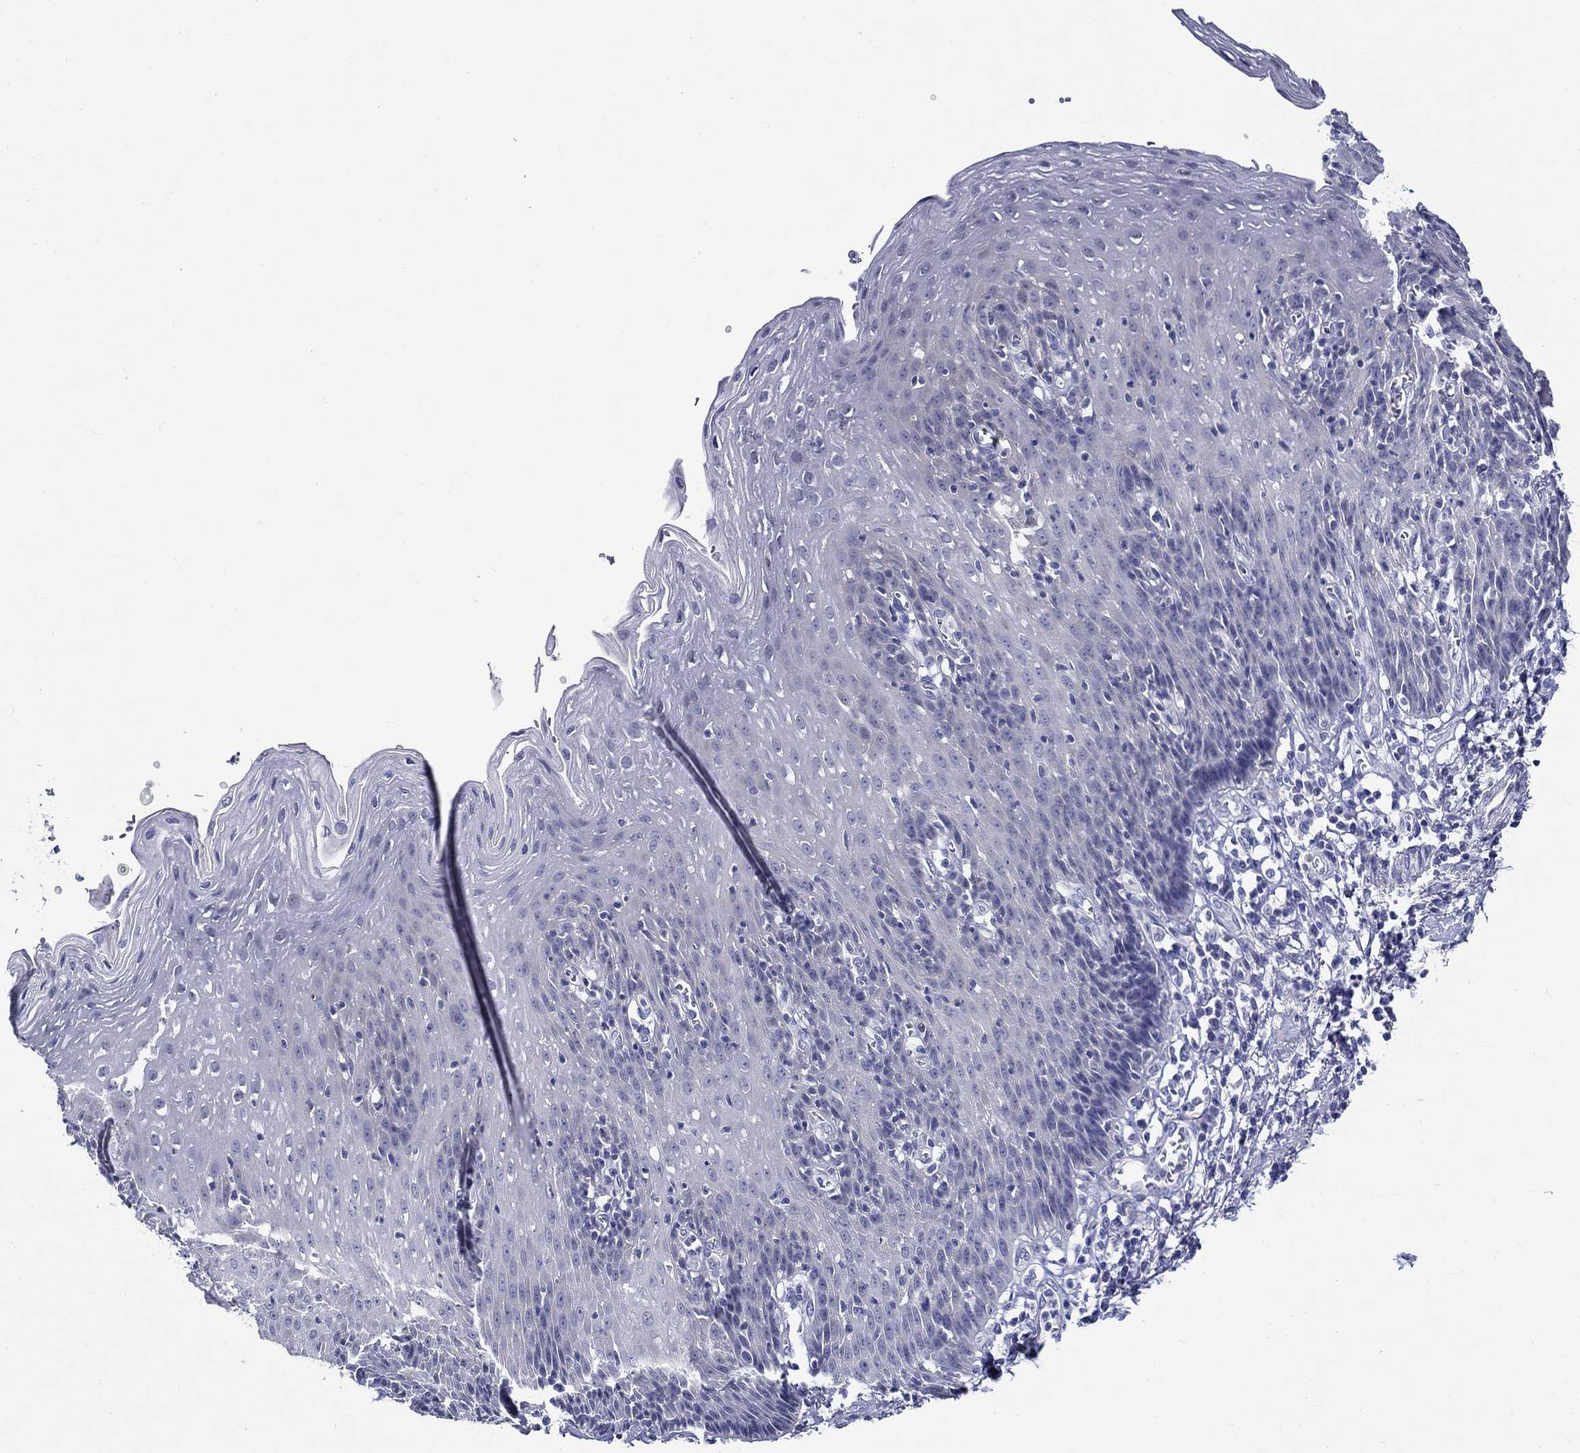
{"staining": {"intensity": "negative", "quantity": "none", "location": "none"}, "tissue": "esophagus", "cell_type": "Squamous epithelial cells", "image_type": "normal", "snomed": [{"axis": "morphology", "description": "Normal tissue, NOS"}, {"axis": "topography", "description": "Esophagus"}], "caption": "Immunohistochemical staining of benign human esophagus displays no significant expression in squamous epithelial cells. Brightfield microscopy of IHC stained with DAB (3,3'-diaminobenzidine) (brown) and hematoxylin (blue), captured at high magnification.", "gene": "SLC30A3", "patient": {"sex": "male", "age": 57}}